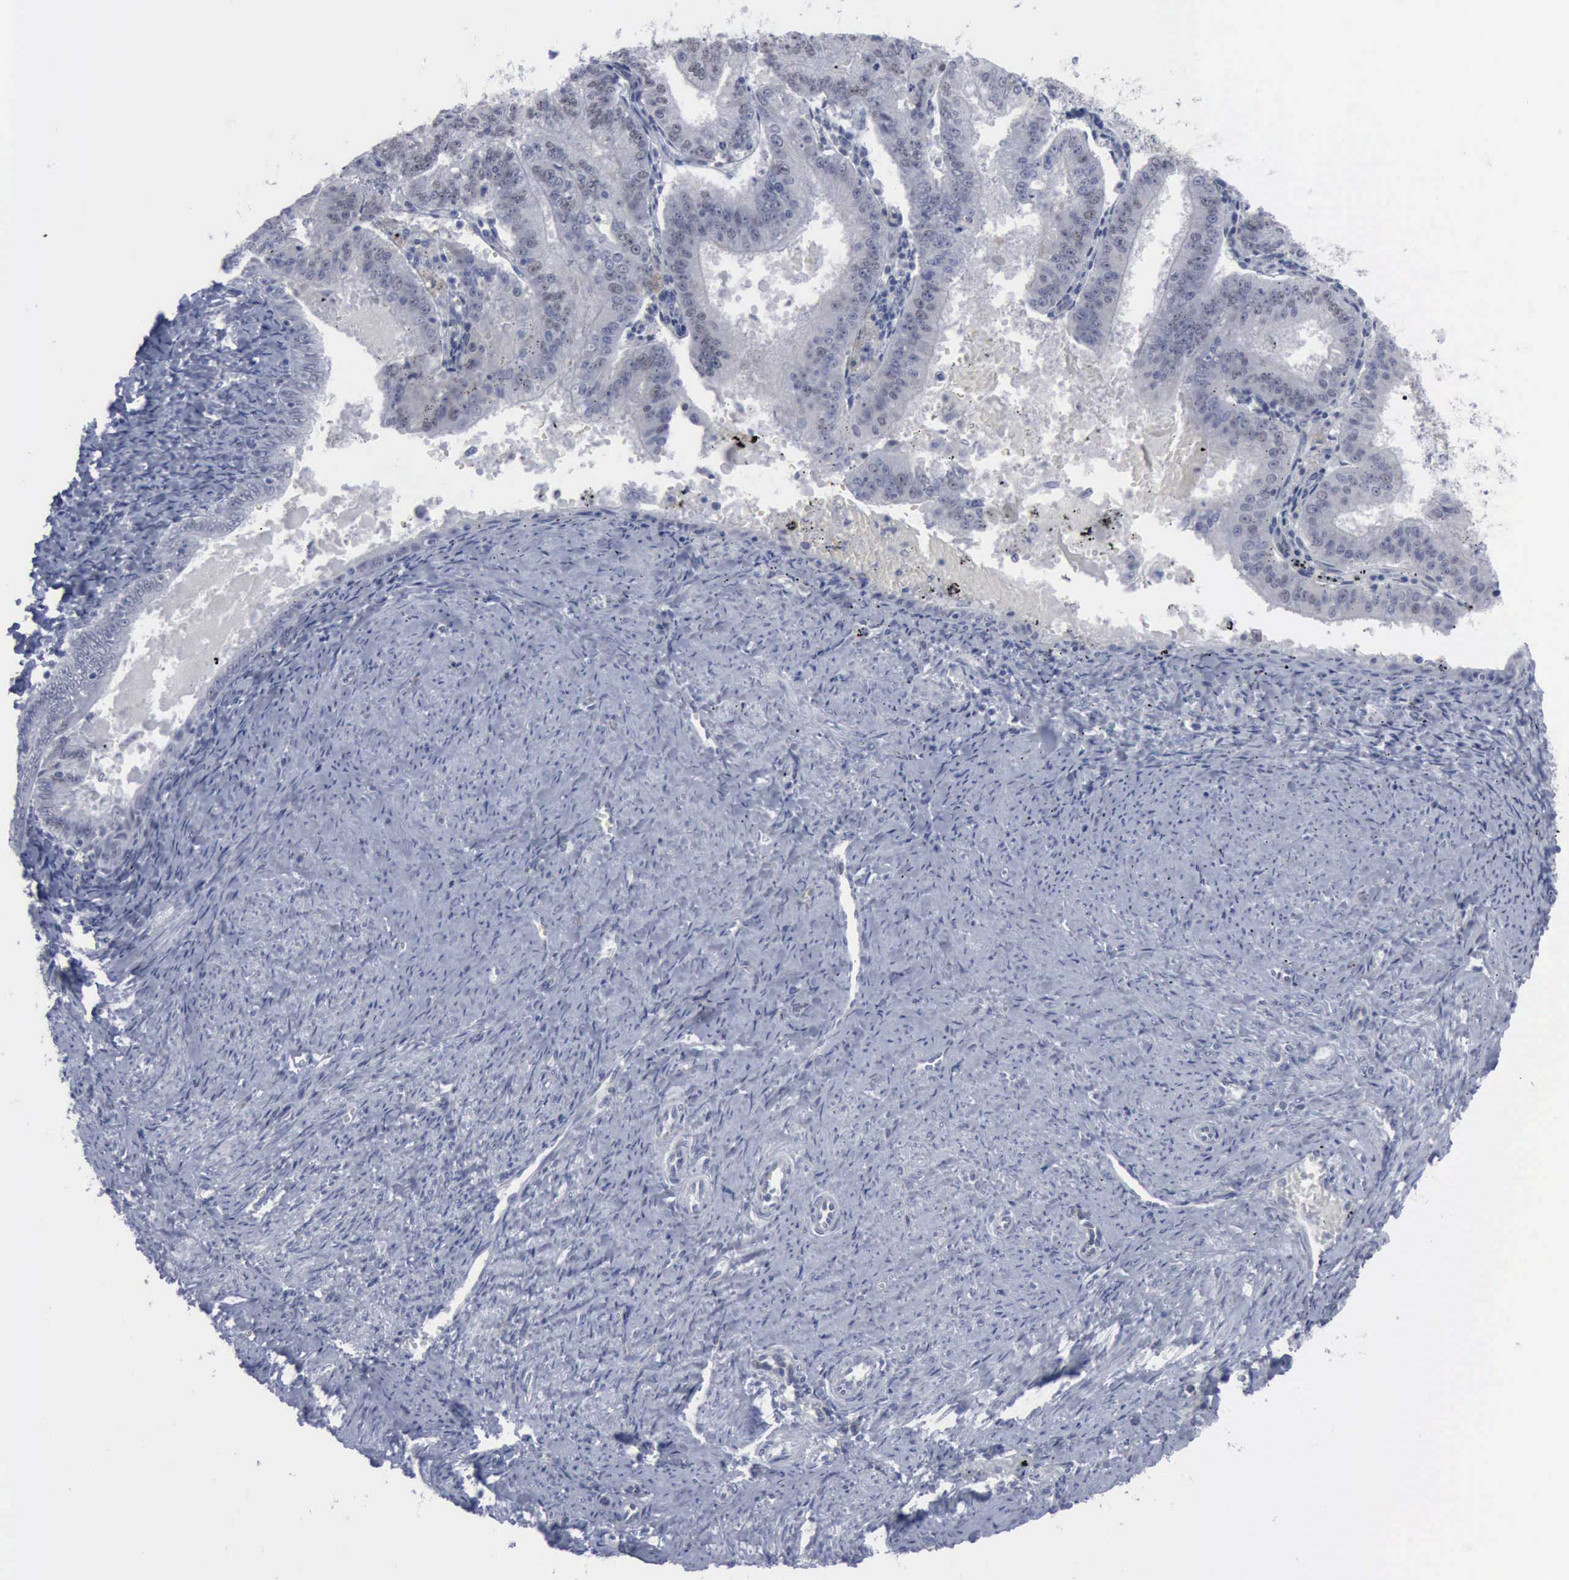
{"staining": {"intensity": "negative", "quantity": "none", "location": "none"}, "tissue": "endometrial cancer", "cell_type": "Tumor cells", "image_type": "cancer", "snomed": [{"axis": "morphology", "description": "Adenocarcinoma, NOS"}, {"axis": "topography", "description": "Endometrium"}], "caption": "Immunohistochemical staining of endometrial adenocarcinoma displays no significant positivity in tumor cells. (Brightfield microscopy of DAB (3,3'-diaminobenzidine) immunohistochemistry (IHC) at high magnification).", "gene": "MCM5", "patient": {"sex": "female", "age": 66}}